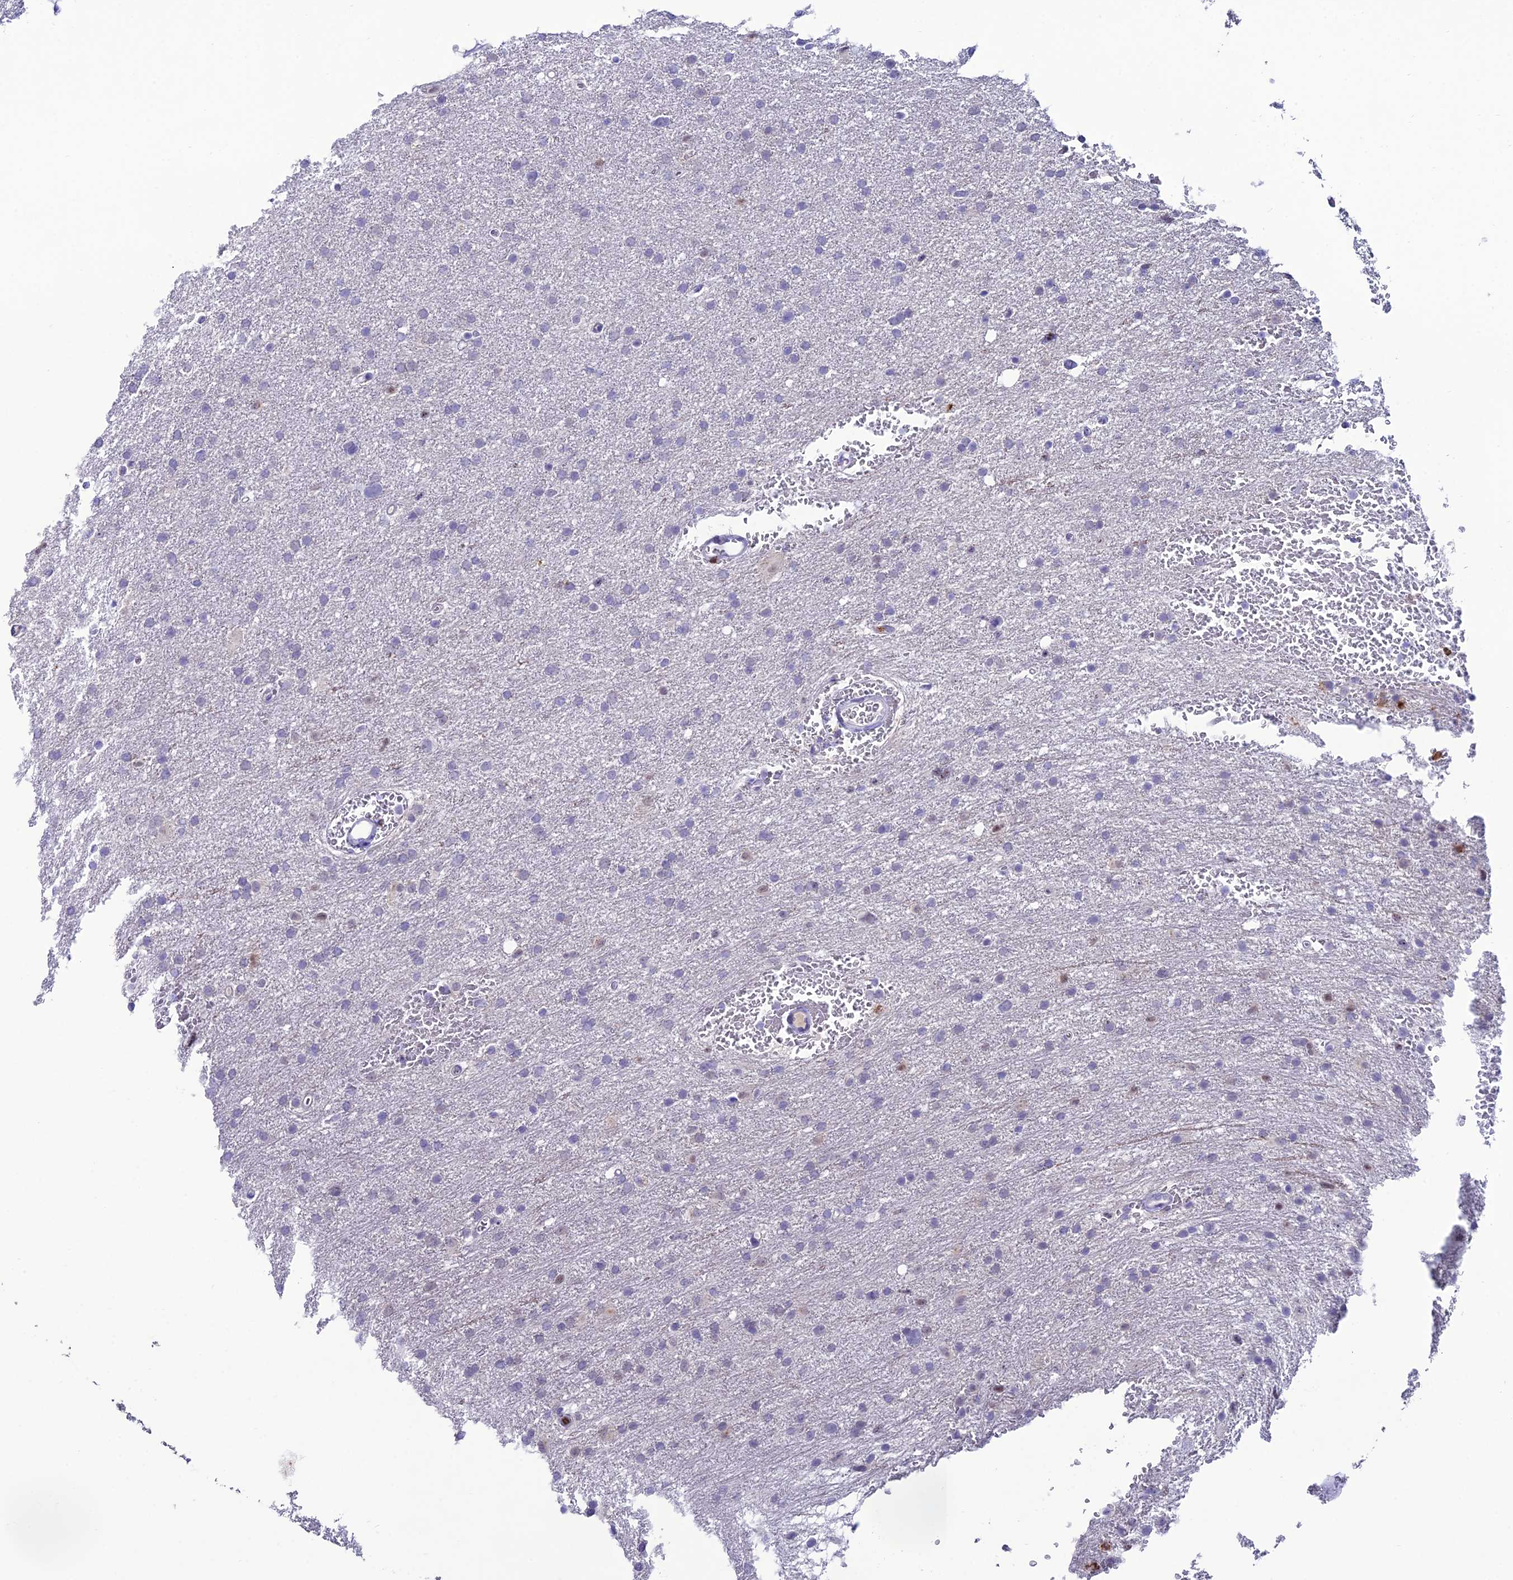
{"staining": {"intensity": "negative", "quantity": "none", "location": "none"}, "tissue": "glioma", "cell_type": "Tumor cells", "image_type": "cancer", "snomed": [{"axis": "morphology", "description": "Glioma, malignant, High grade"}, {"axis": "topography", "description": "Cerebral cortex"}], "caption": "This micrograph is of malignant glioma (high-grade) stained with immunohistochemistry (IHC) to label a protein in brown with the nuclei are counter-stained blue. There is no staining in tumor cells.", "gene": "MFSD2B", "patient": {"sex": "female", "age": 36}}